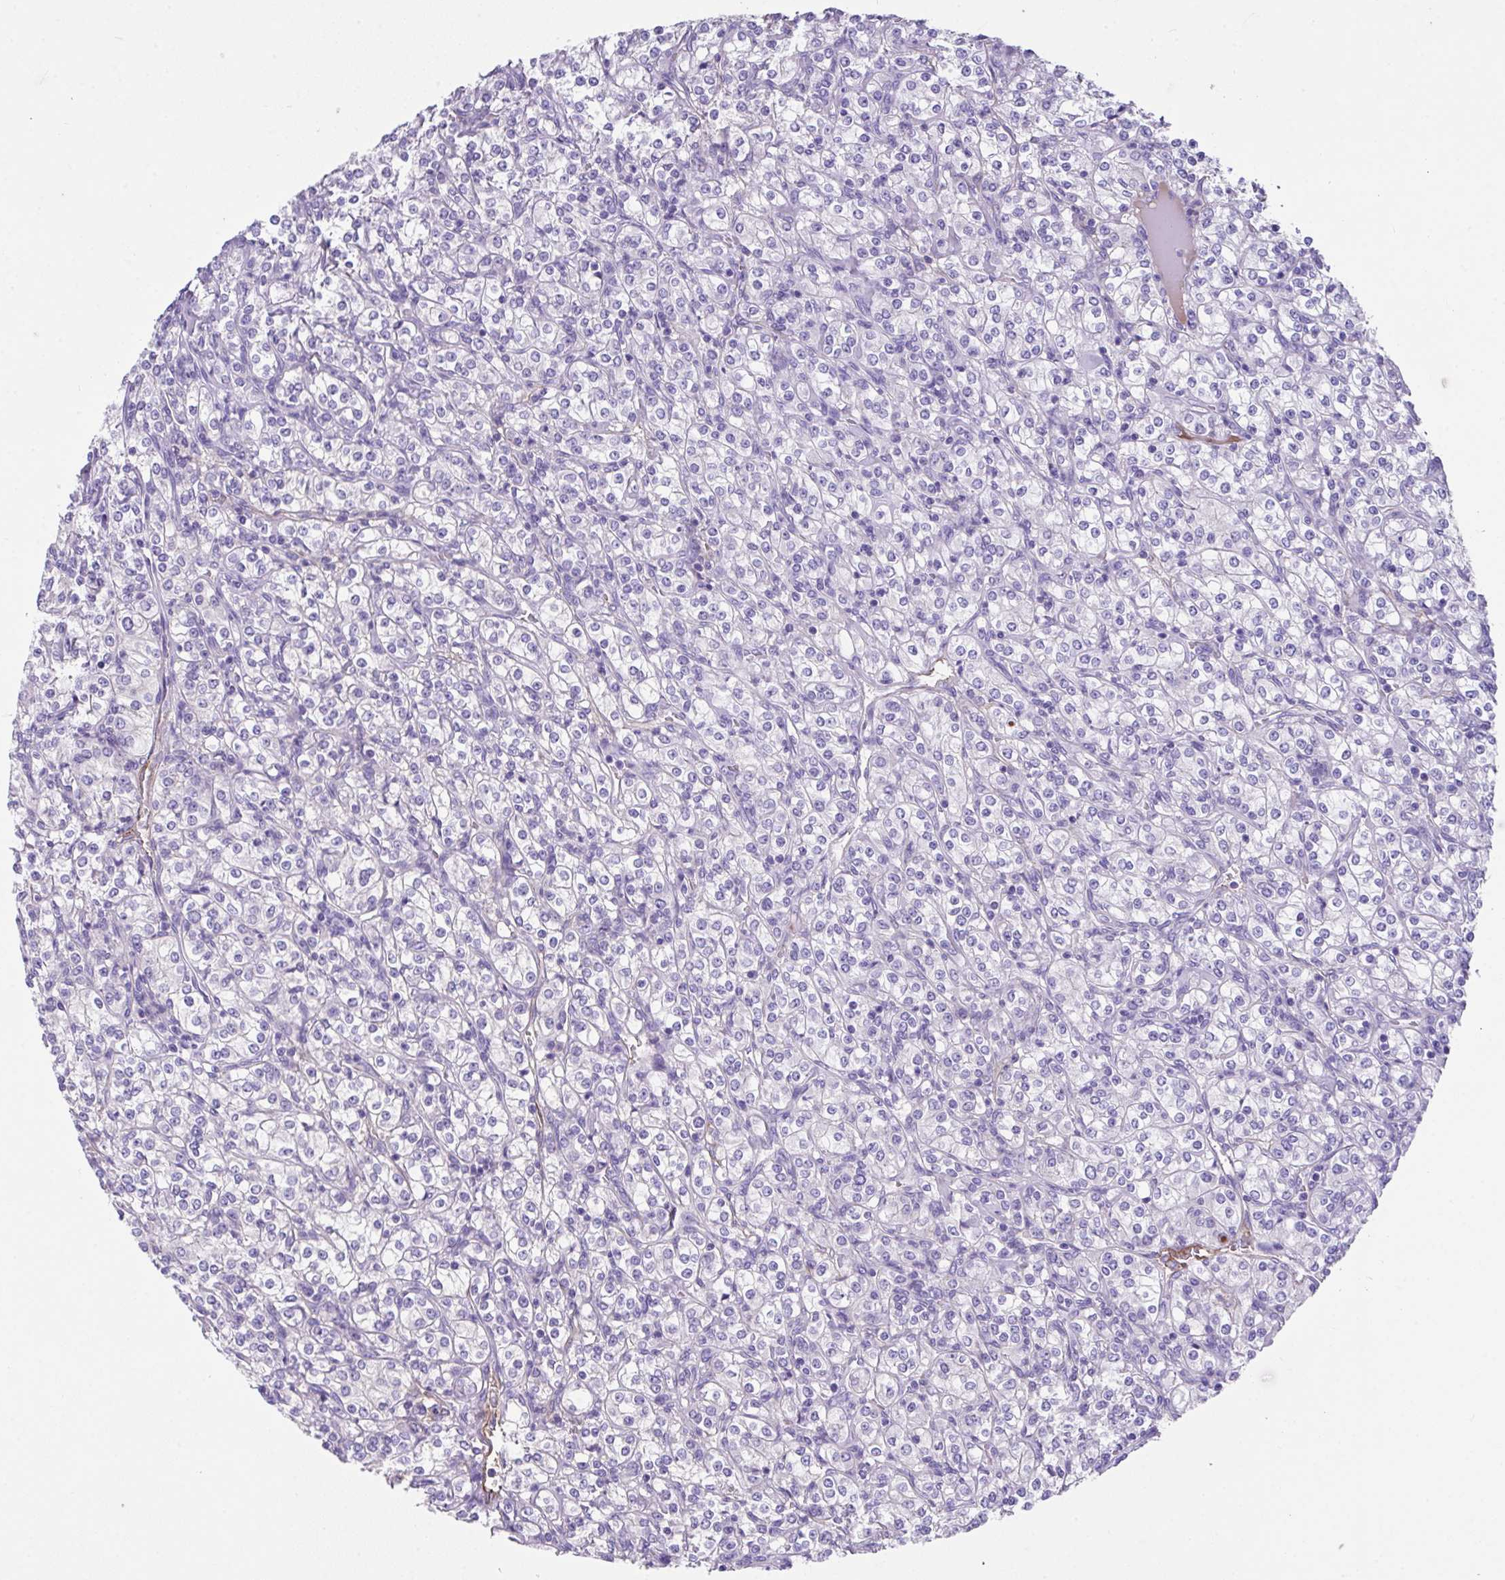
{"staining": {"intensity": "negative", "quantity": "none", "location": "none"}, "tissue": "renal cancer", "cell_type": "Tumor cells", "image_type": "cancer", "snomed": [{"axis": "morphology", "description": "Adenocarcinoma, NOS"}, {"axis": "topography", "description": "Kidney"}], "caption": "DAB (3,3'-diaminobenzidine) immunohistochemical staining of renal cancer exhibits no significant expression in tumor cells.", "gene": "ZNF813", "patient": {"sex": "male", "age": 77}}